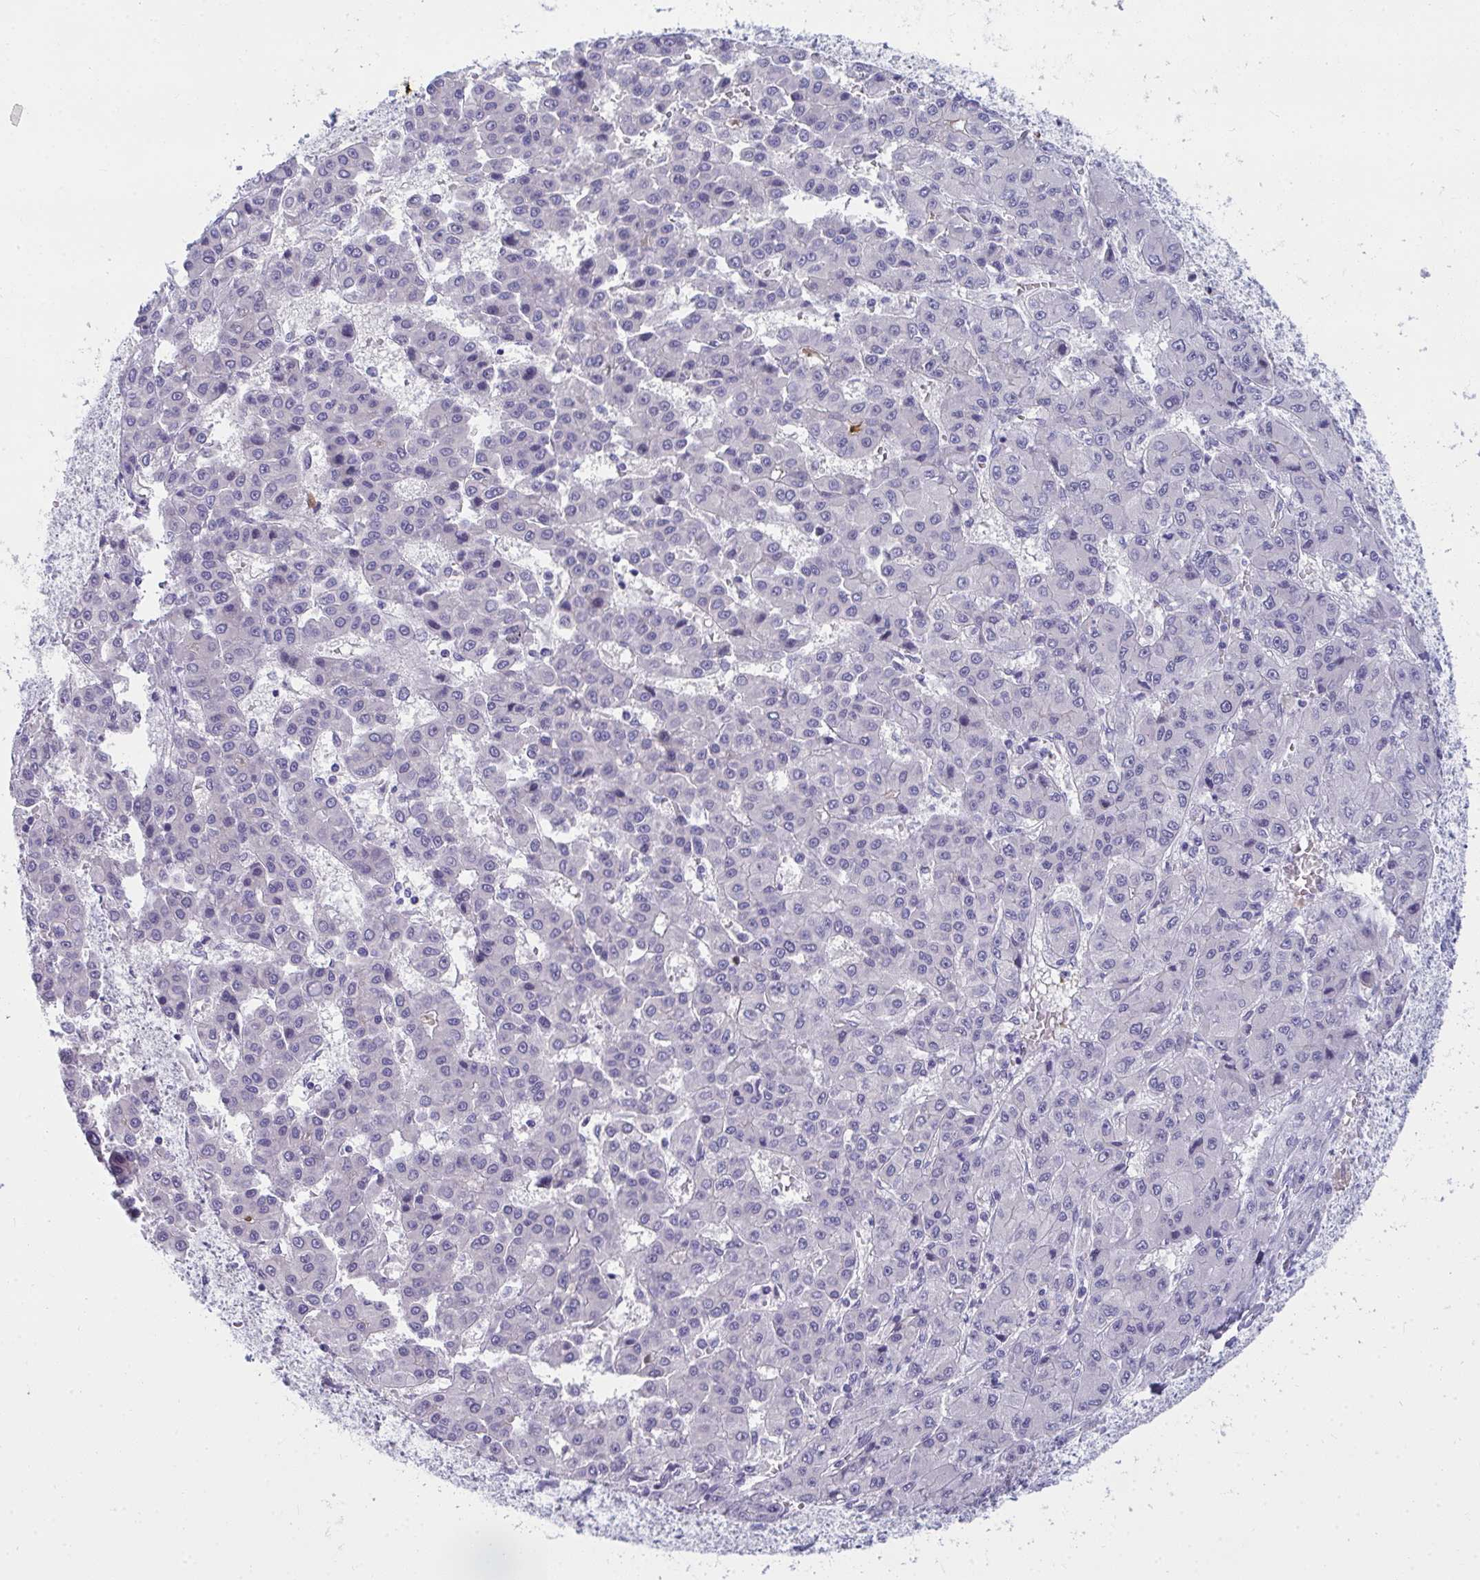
{"staining": {"intensity": "negative", "quantity": "none", "location": "none"}, "tissue": "liver cancer", "cell_type": "Tumor cells", "image_type": "cancer", "snomed": [{"axis": "morphology", "description": "Carcinoma, Hepatocellular, NOS"}, {"axis": "topography", "description": "Liver"}], "caption": "Human liver hepatocellular carcinoma stained for a protein using immunohistochemistry (IHC) reveals no positivity in tumor cells.", "gene": "TSBP1", "patient": {"sex": "male", "age": 70}}